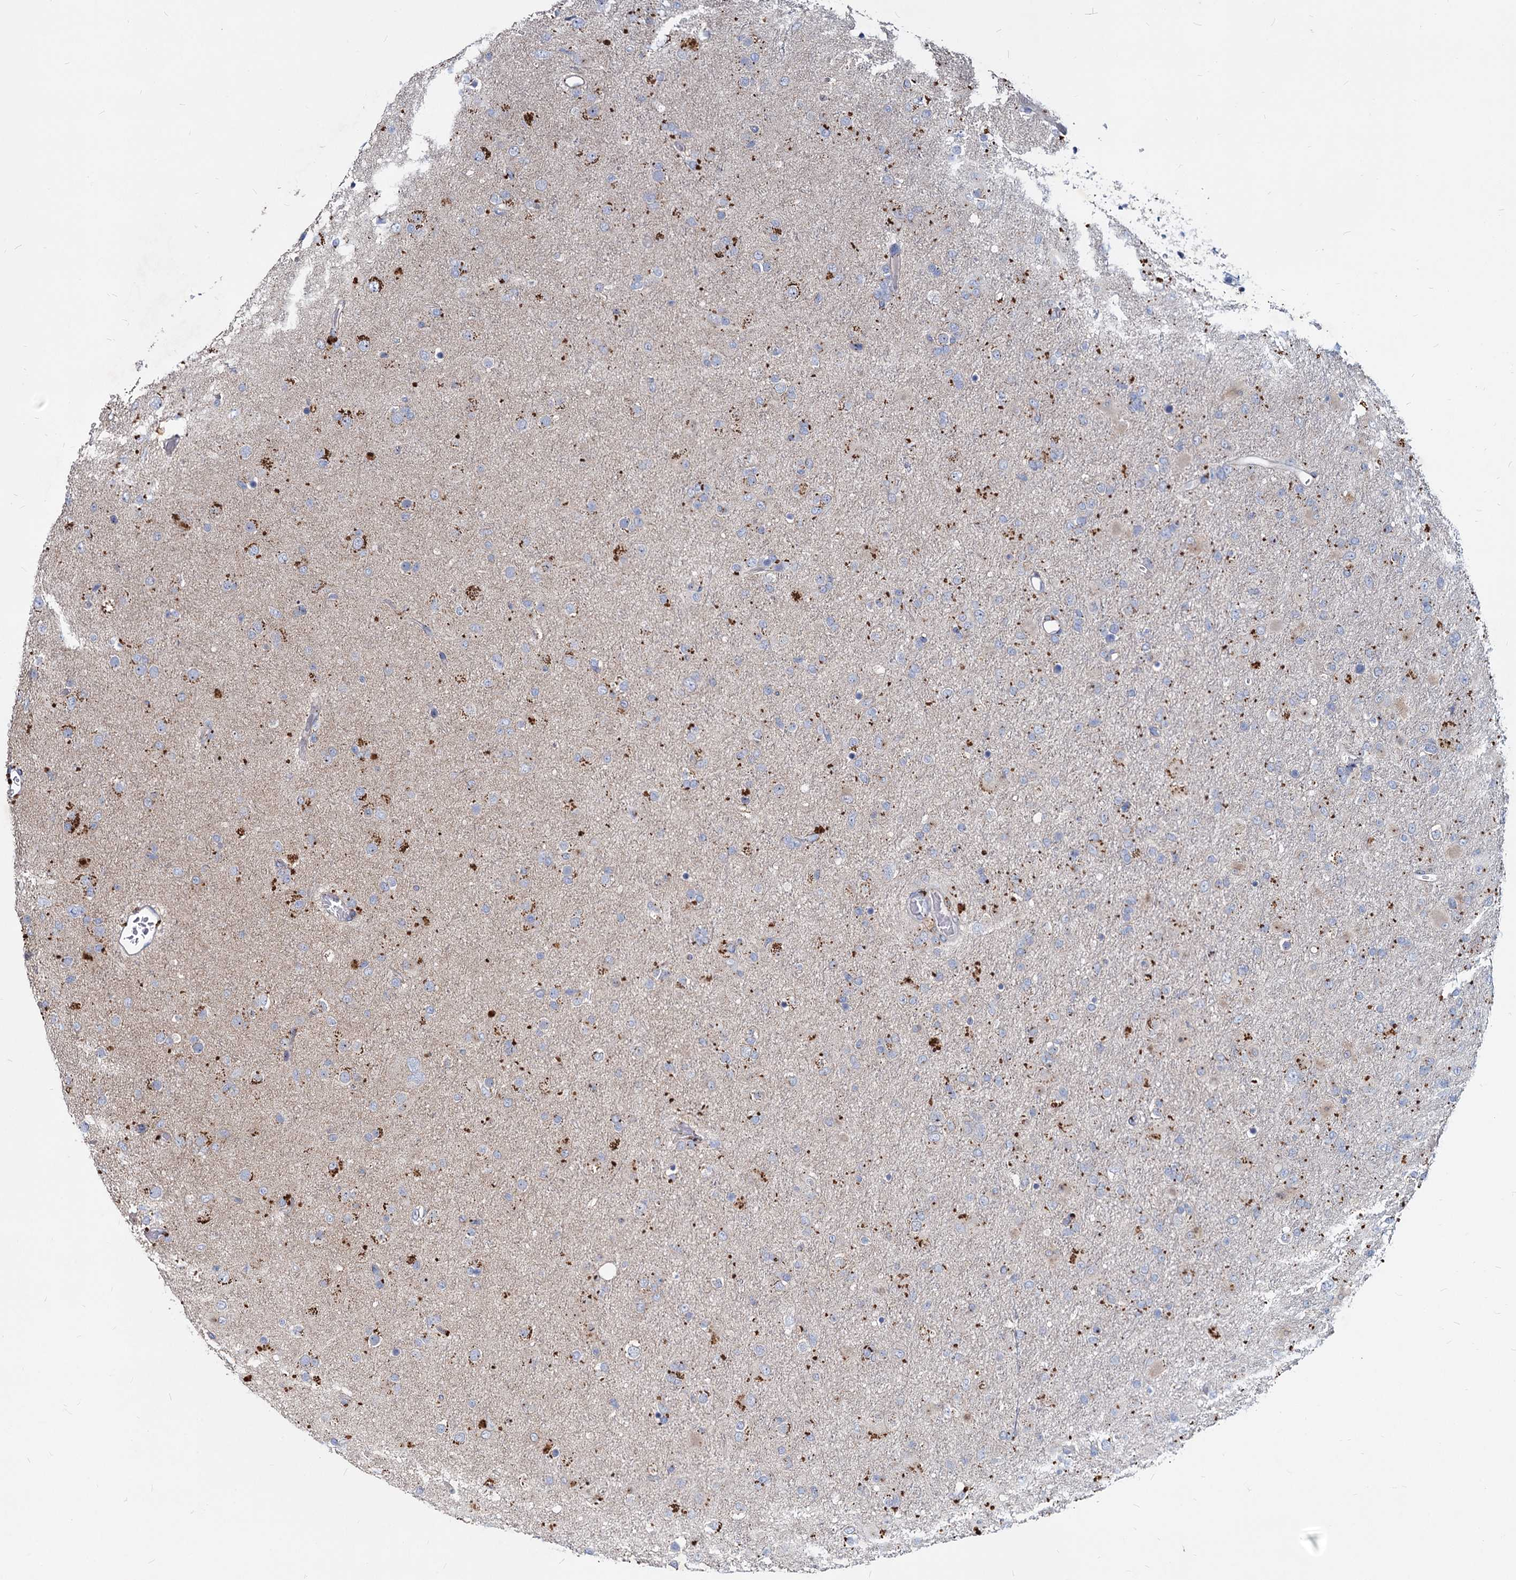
{"staining": {"intensity": "moderate", "quantity": "<25%", "location": "cytoplasmic/membranous"}, "tissue": "glioma", "cell_type": "Tumor cells", "image_type": "cancer", "snomed": [{"axis": "morphology", "description": "Glioma, malignant, Low grade"}, {"axis": "topography", "description": "Brain"}], "caption": "Glioma stained with a protein marker displays moderate staining in tumor cells.", "gene": "AGBL4", "patient": {"sex": "male", "age": 65}}